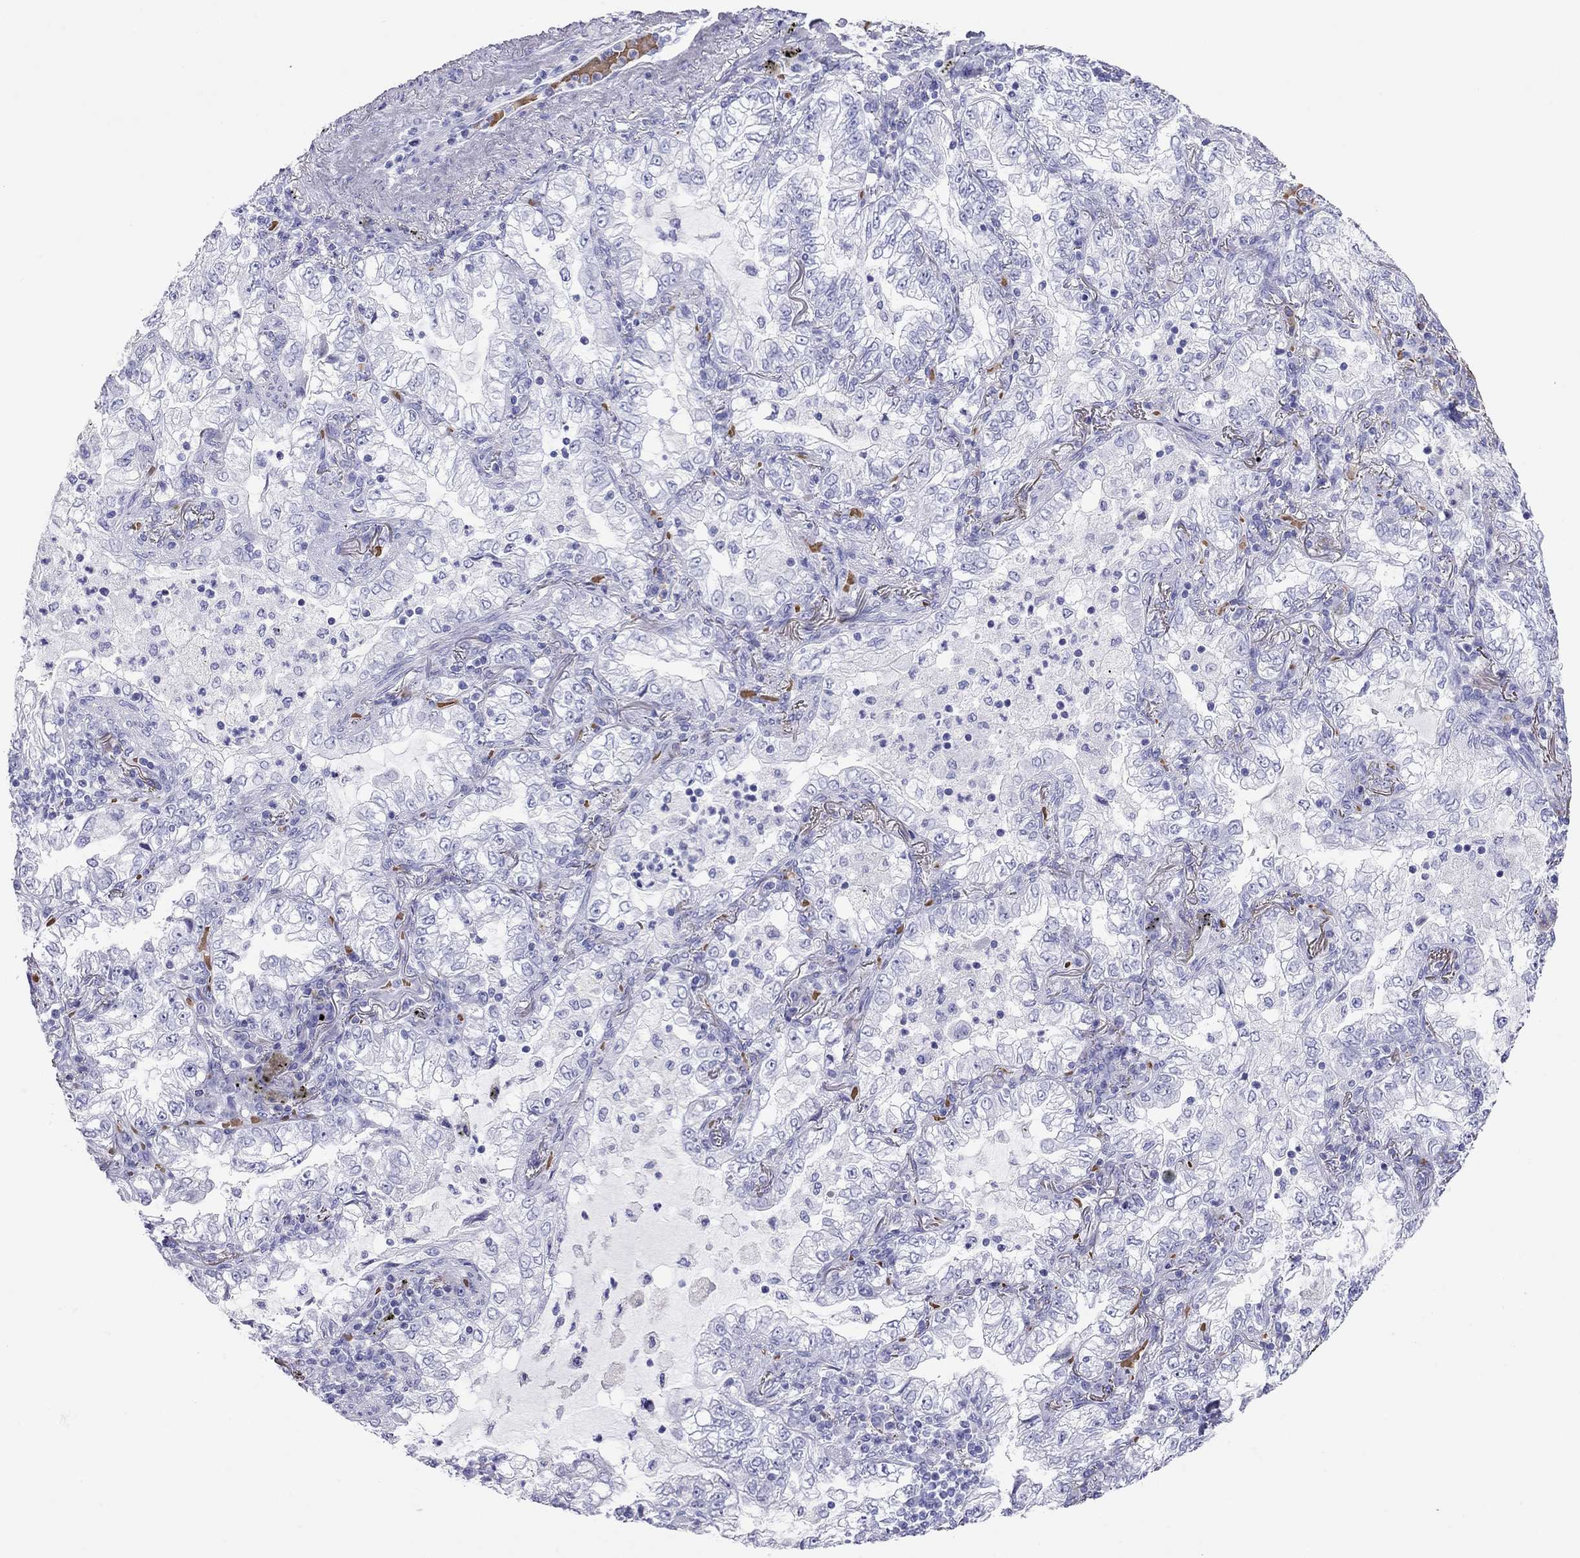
{"staining": {"intensity": "negative", "quantity": "none", "location": "none"}, "tissue": "lung cancer", "cell_type": "Tumor cells", "image_type": "cancer", "snomed": [{"axis": "morphology", "description": "Adenocarcinoma, NOS"}, {"axis": "topography", "description": "Lung"}], "caption": "High power microscopy image of an immunohistochemistry (IHC) histopathology image of lung cancer, revealing no significant staining in tumor cells. (Brightfield microscopy of DAB immunohistochemistry (IHC) at high magnification).", "gene": "PTPRN", "patient": {"sex": "female", "age": 73}}